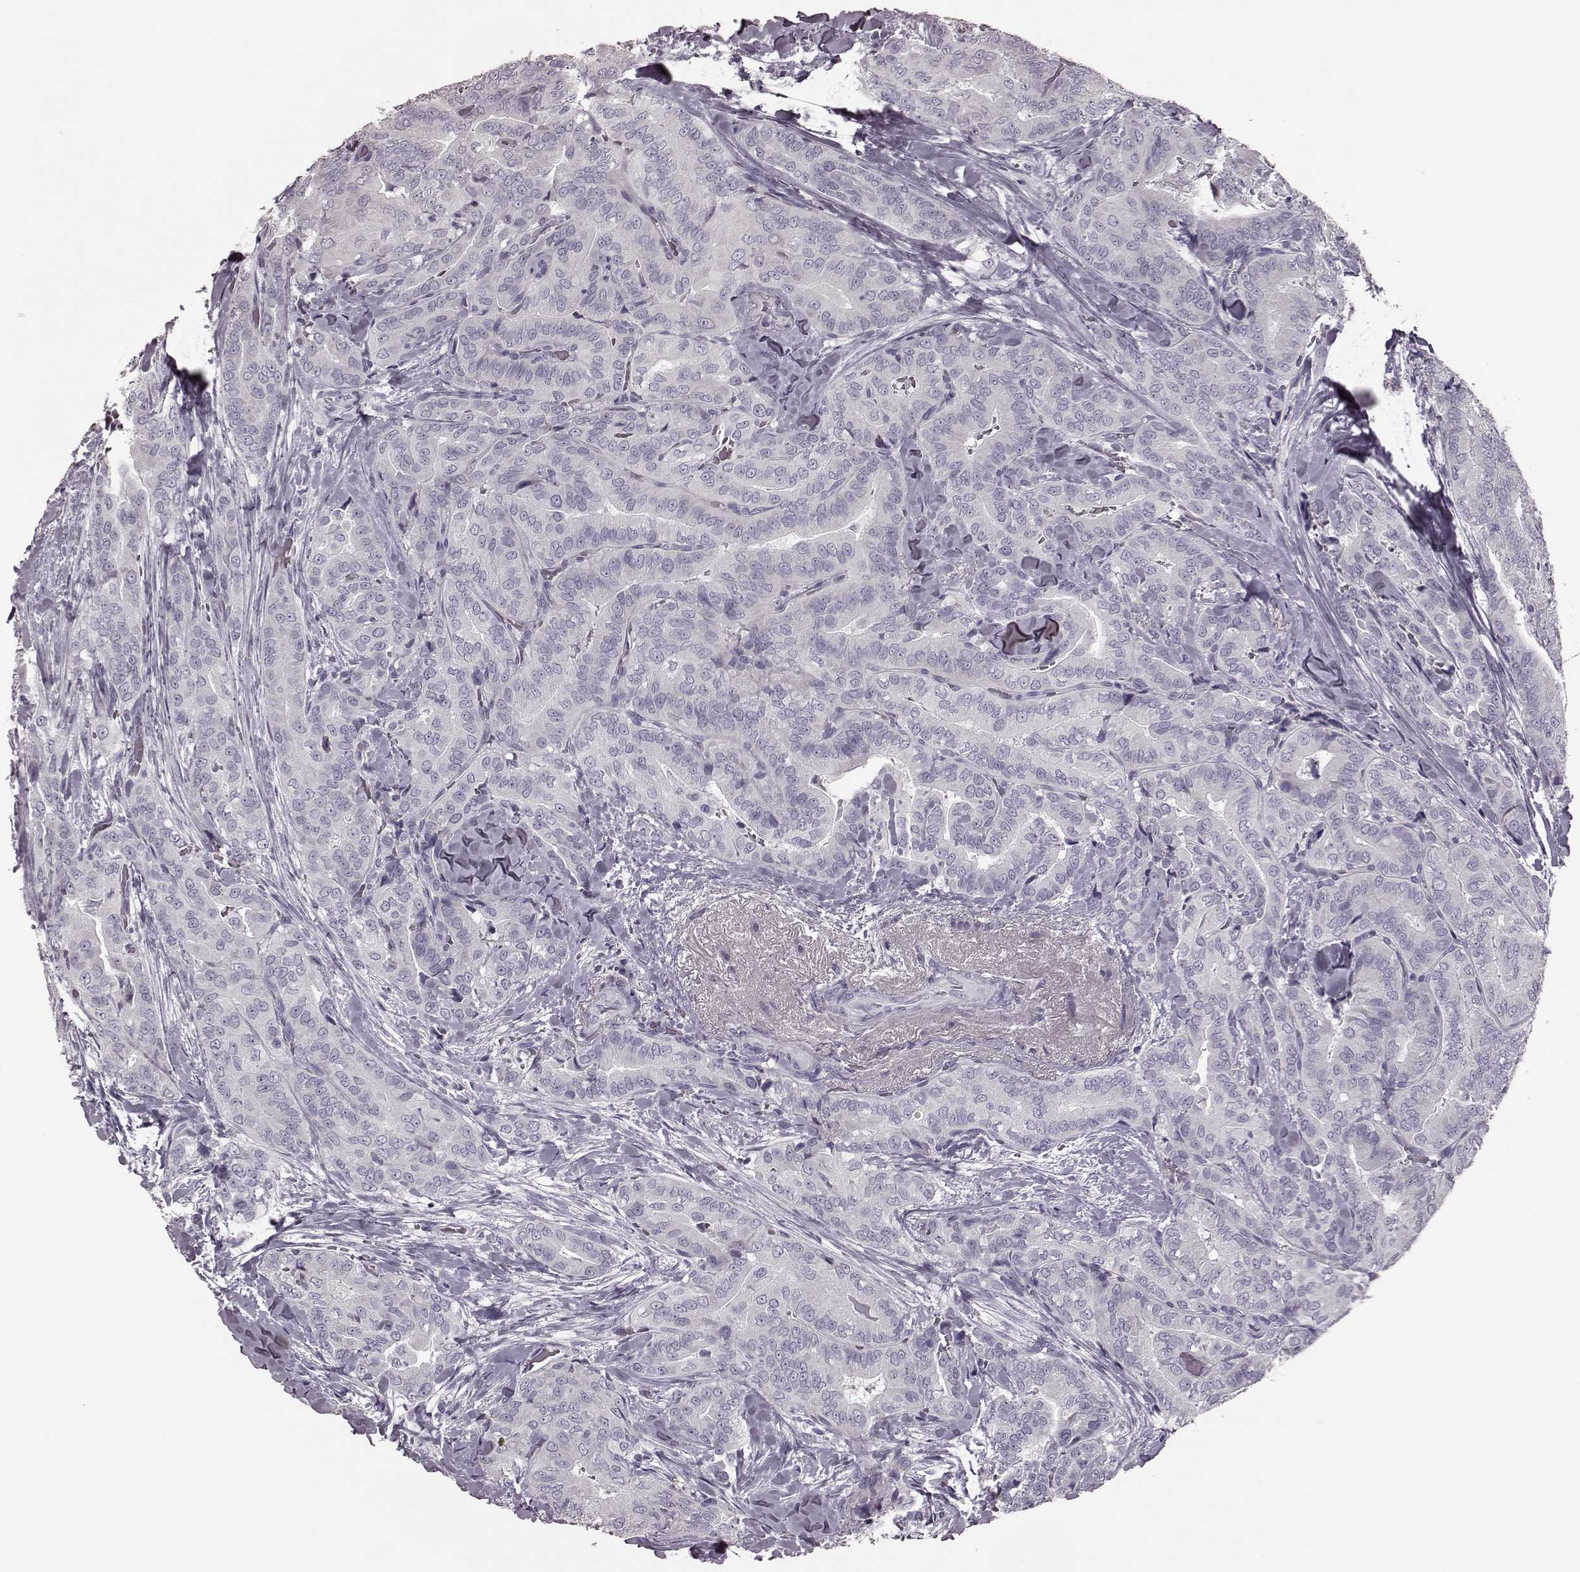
{"staining": {"intensity": "negative", "quantity": "none", "location": "none"}, "tissue": "thyroid cancer", "cell_type": "Tumor cells", "image_type": "cancer", "snomed": [{"axis": "morphology", "description": "Papillary adenocarcinoma, NOS"}, {"axis": "topography", "description": "Thyroid gland"}], "caption": "Immunohistochemical staining of human thyroid cancer (papillary adenocarcinoma) reveals no significant expression in tumor cells.", "gene": "TRPM1", "patient": {"sex": "male", "age": 61}}